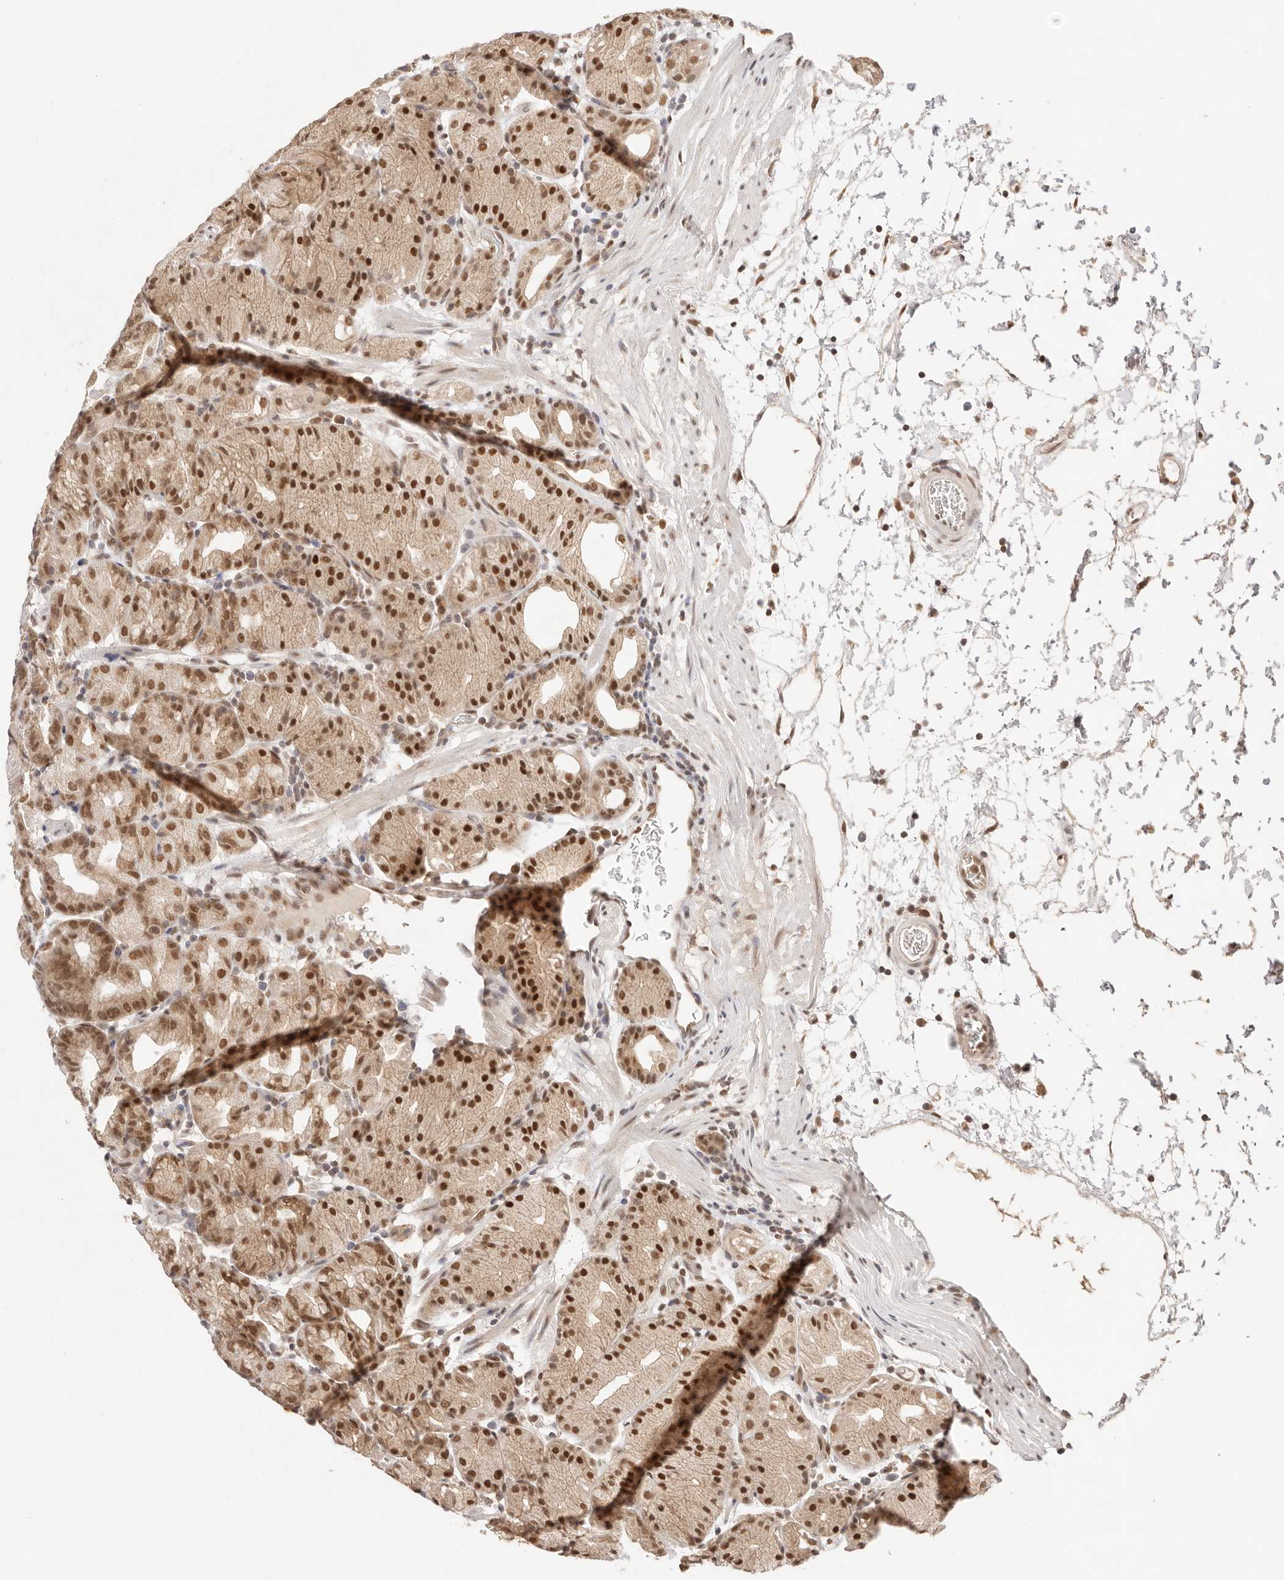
{"staining": {"intensity": "strong", "quantity": "25%-75%", "location": "cytoplasmic/membranous,nuclear"}, "tissue": "stomach", "cell_type": "Glandular cells", "image_type": "normal", "snomed": [{"axis": "morphology", "description": "Normal tissue, NOS"}, {"axis": "topography", "description": "Stomach, upper"}], "caption": "Immunohistochemistry (IHC) photomicrograph of unremarkable stomach: human stomach stained using IHC shows high levels of strong protein expression localized specifically in the cytoplasmic/membranous,nuclear of glandular cells, appearing as a cytoplasmic/membranous,nuclear brown color.", "gene": "RFC3", "patient": {"sex": "male", "age": 48}}